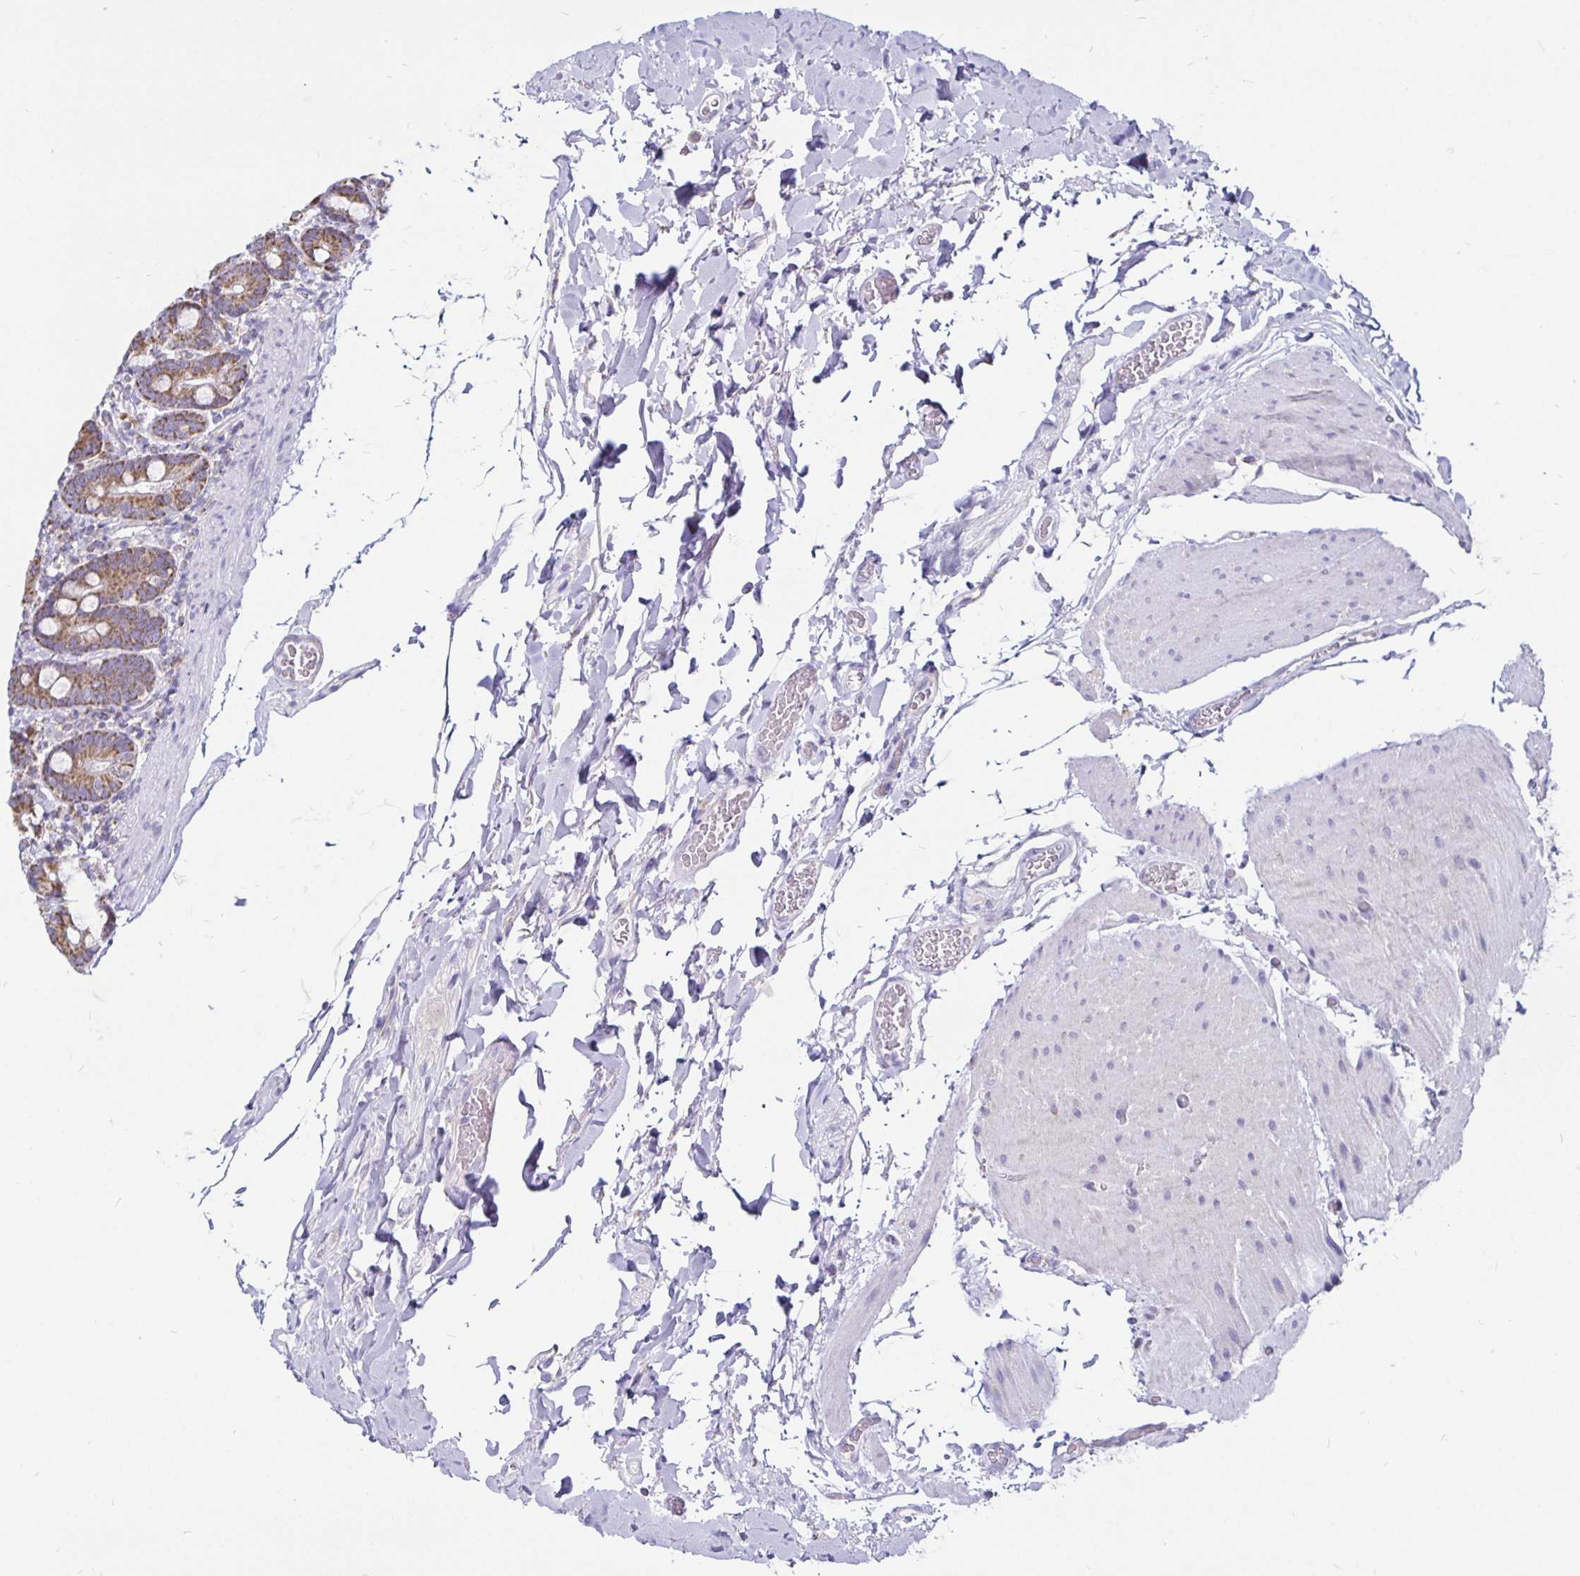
{"staining": {"intensity": "weak", "quantity": ">75%", "location": "cytoplasmic/membranous"}, "tissue": "duodenum", "cell_type": "Glandular cells", "image_type": "normal", "snomed": [{"axis": "morphology", "description": "Normal tissue, NOS"}, {"axis": "topography", "description": "Duodenum"}], "caption": "Immunohistochemistry (DAB (3,3'-diaminobenzidine)) staining of benign duodenum reveals weak cytoplasmic/membranous protein positivity in approximately >75% of glandular cells.", "gene": "PGAM2", "patient": {"sex": "female", "age": 62}}